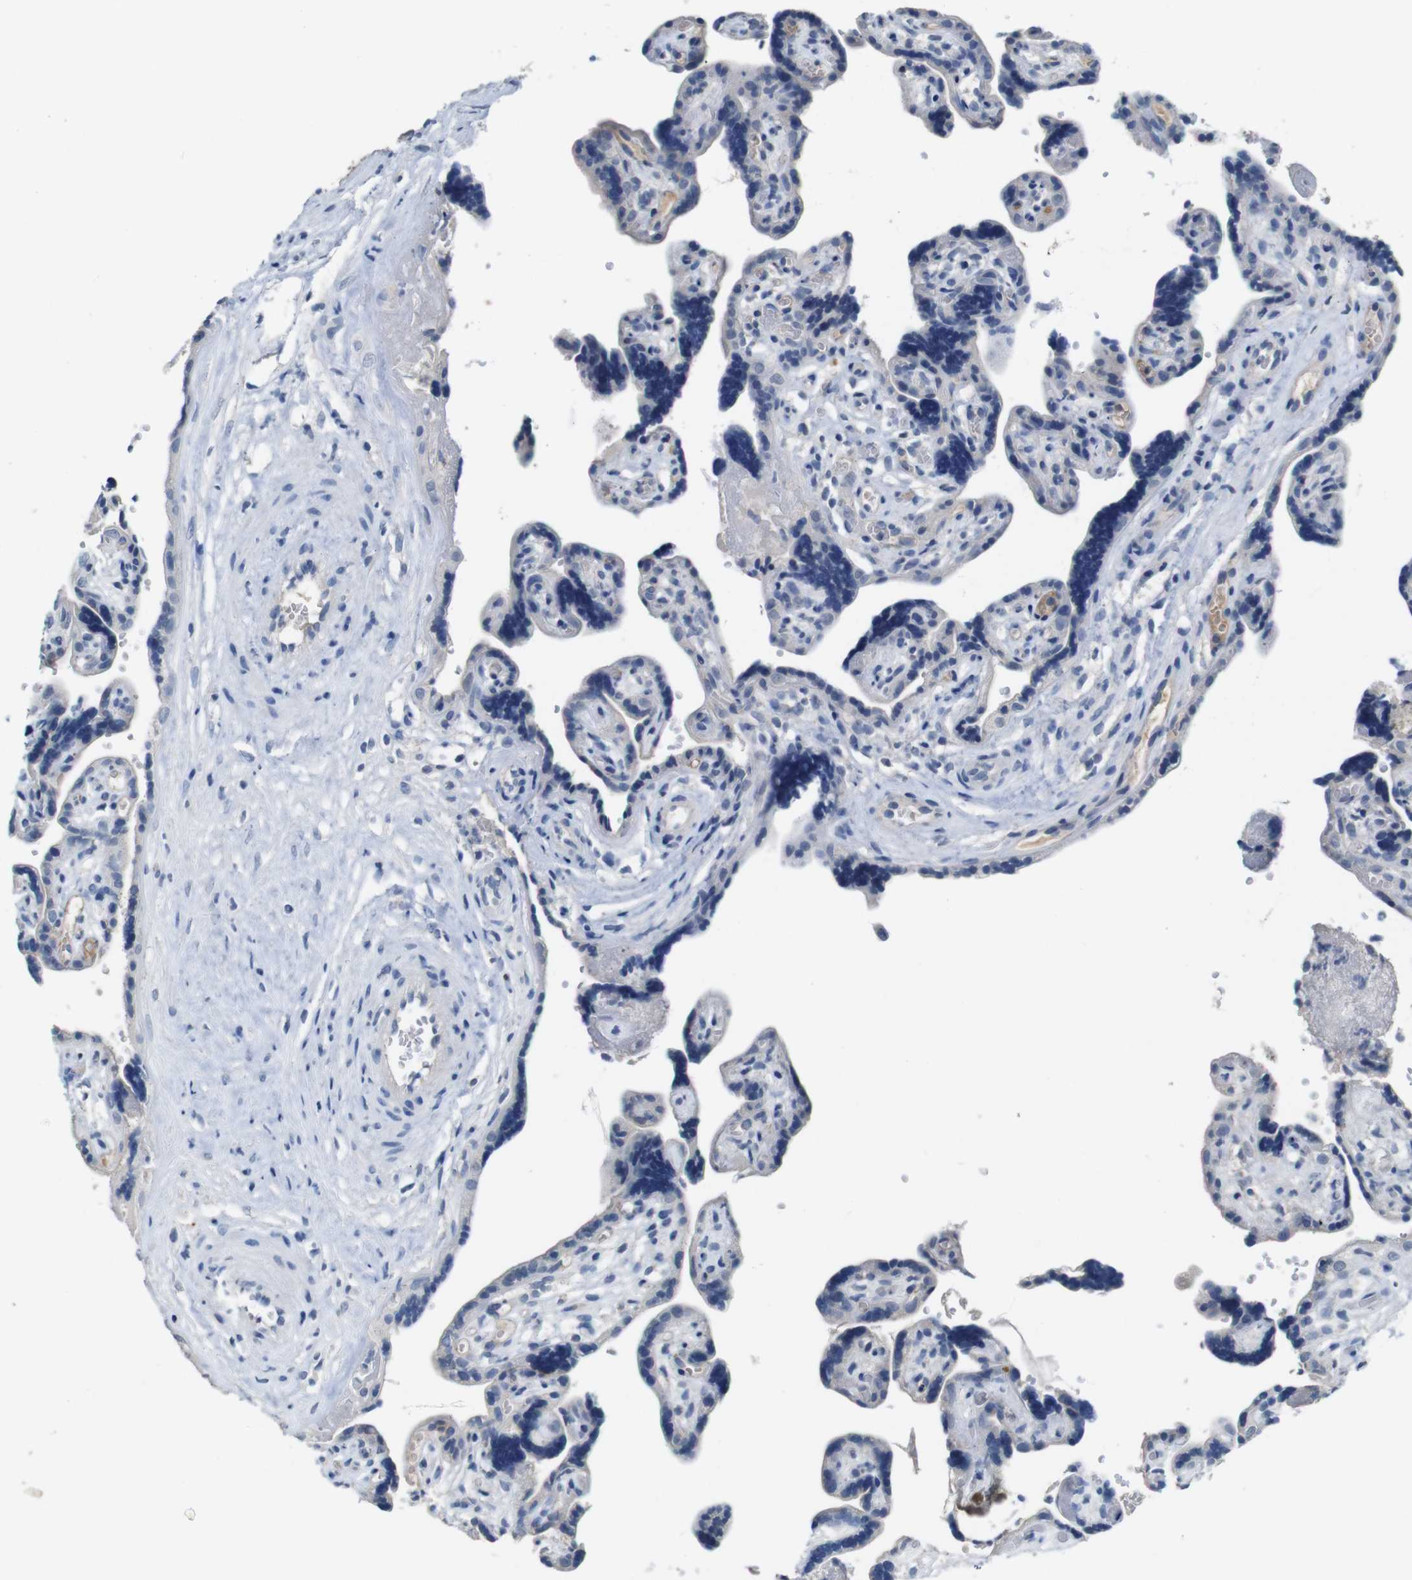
{"staining": {"intensity": "negative", "quantity": "none", "location": "none"}, "tissue": "placenta", "cell_type": "Trophoblastic cells", "image_type": "normal", "snomed": [{"axis": "morphology", "description": "Normal tissue, NOS"}, {"axis": "topography", "description": "Placenta"}], "caption": "IHC micrograph of normal placenta: human placenta stained with DAB (3,3'-diaminobenzidine) demonstrates no significant protein positivity in trophoblastic cells.", "gene": "SLC2A8", "patient": {"sex": "female", "age": 30}}